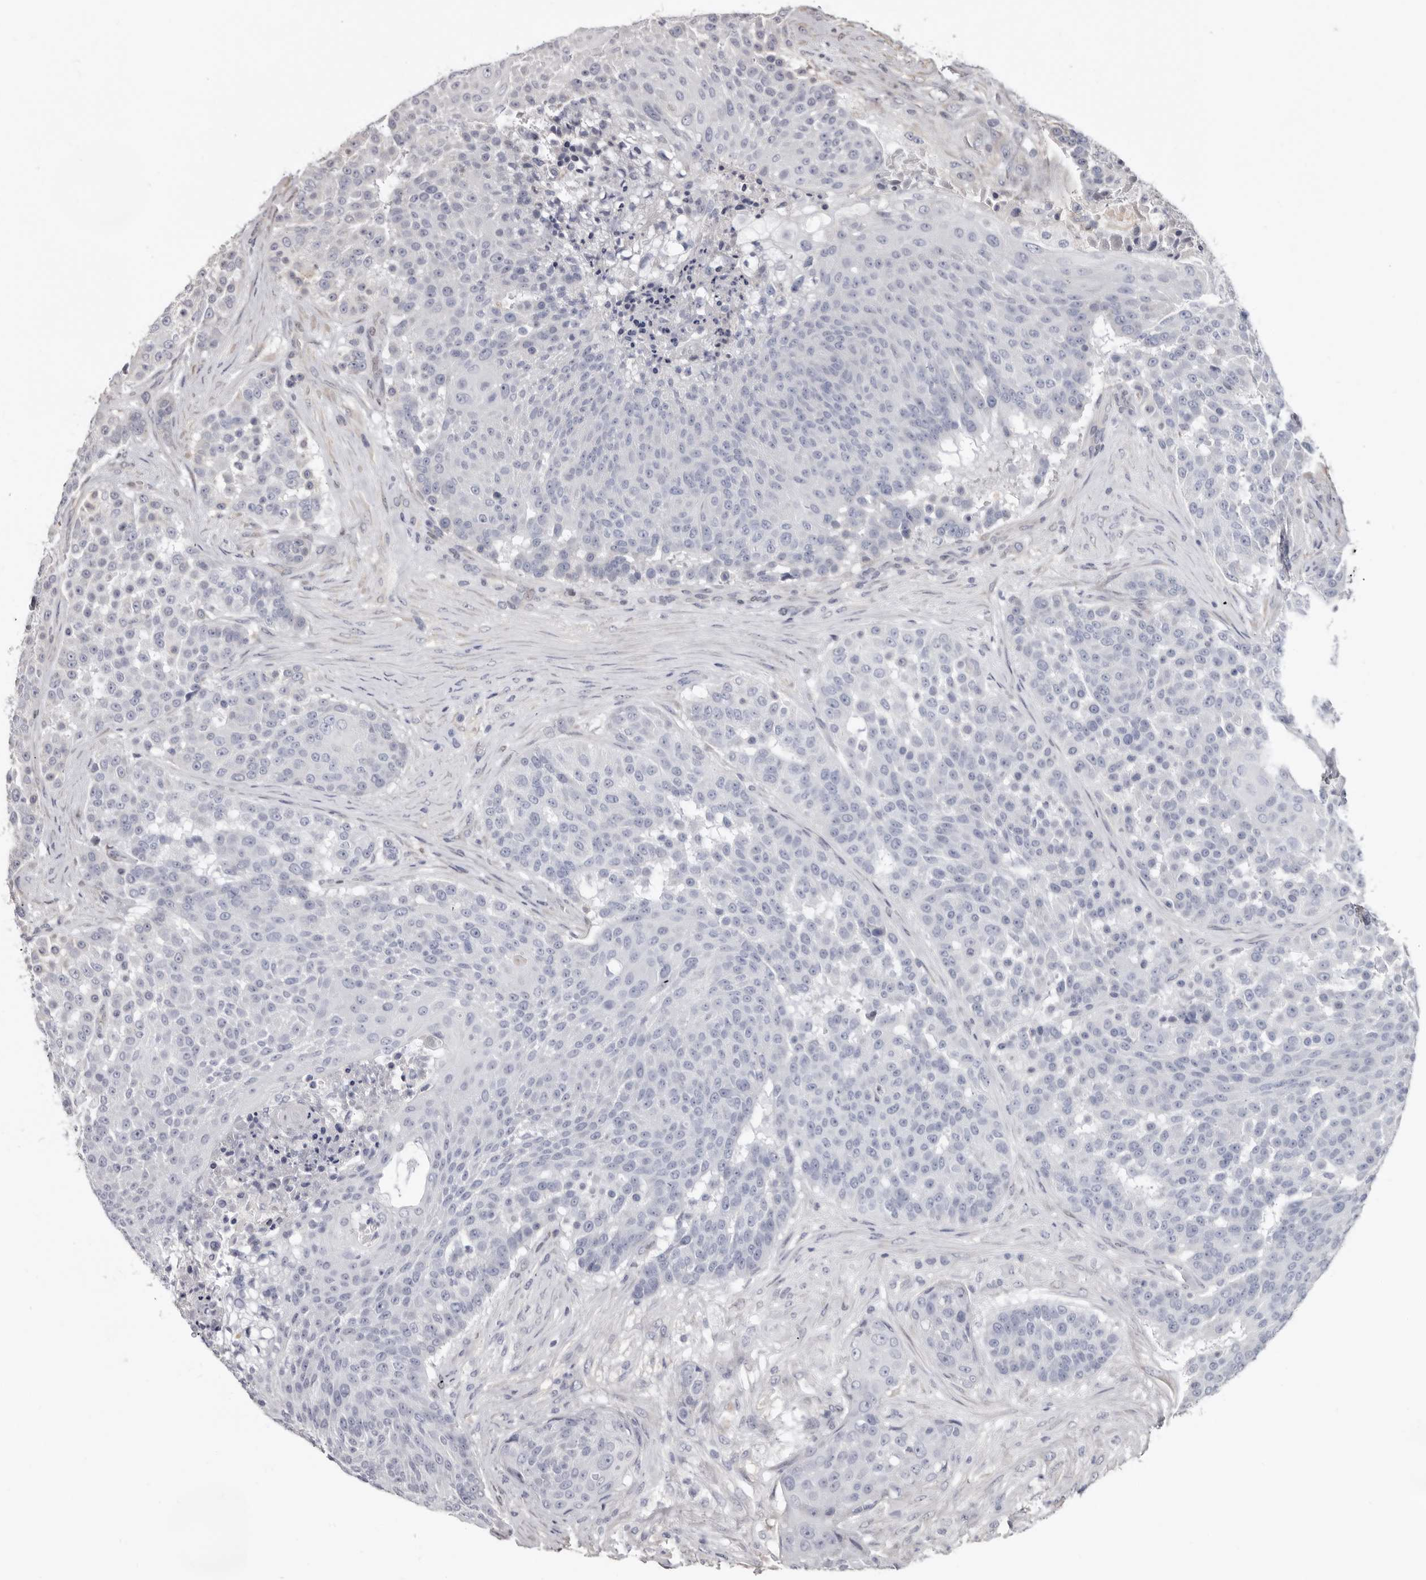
{"staining": {"intensity": "negative", "quantity": "none", "location": "none"}, "tissue": "urothelial cancer", "cell_type": "Tumor cells", "image_type": "cancer", "snomed": [{"axis": "morphology", "description": "Urothelial carcinoma, High grade"}, {"axis": "topography", "description": "Urinary bladder"}], "caption": "An immunohistochemistry histopathology image of urothelial carcinoma (high-grade) is shown. There is no staining in tumor cells of urothelial carcinoma (high-grade). (DAB immunohistochemistry (IHC) with hematoxylin counter stain).", "gene": "KHDRBS2", "patient": {"sex": "female", "age": 63}}